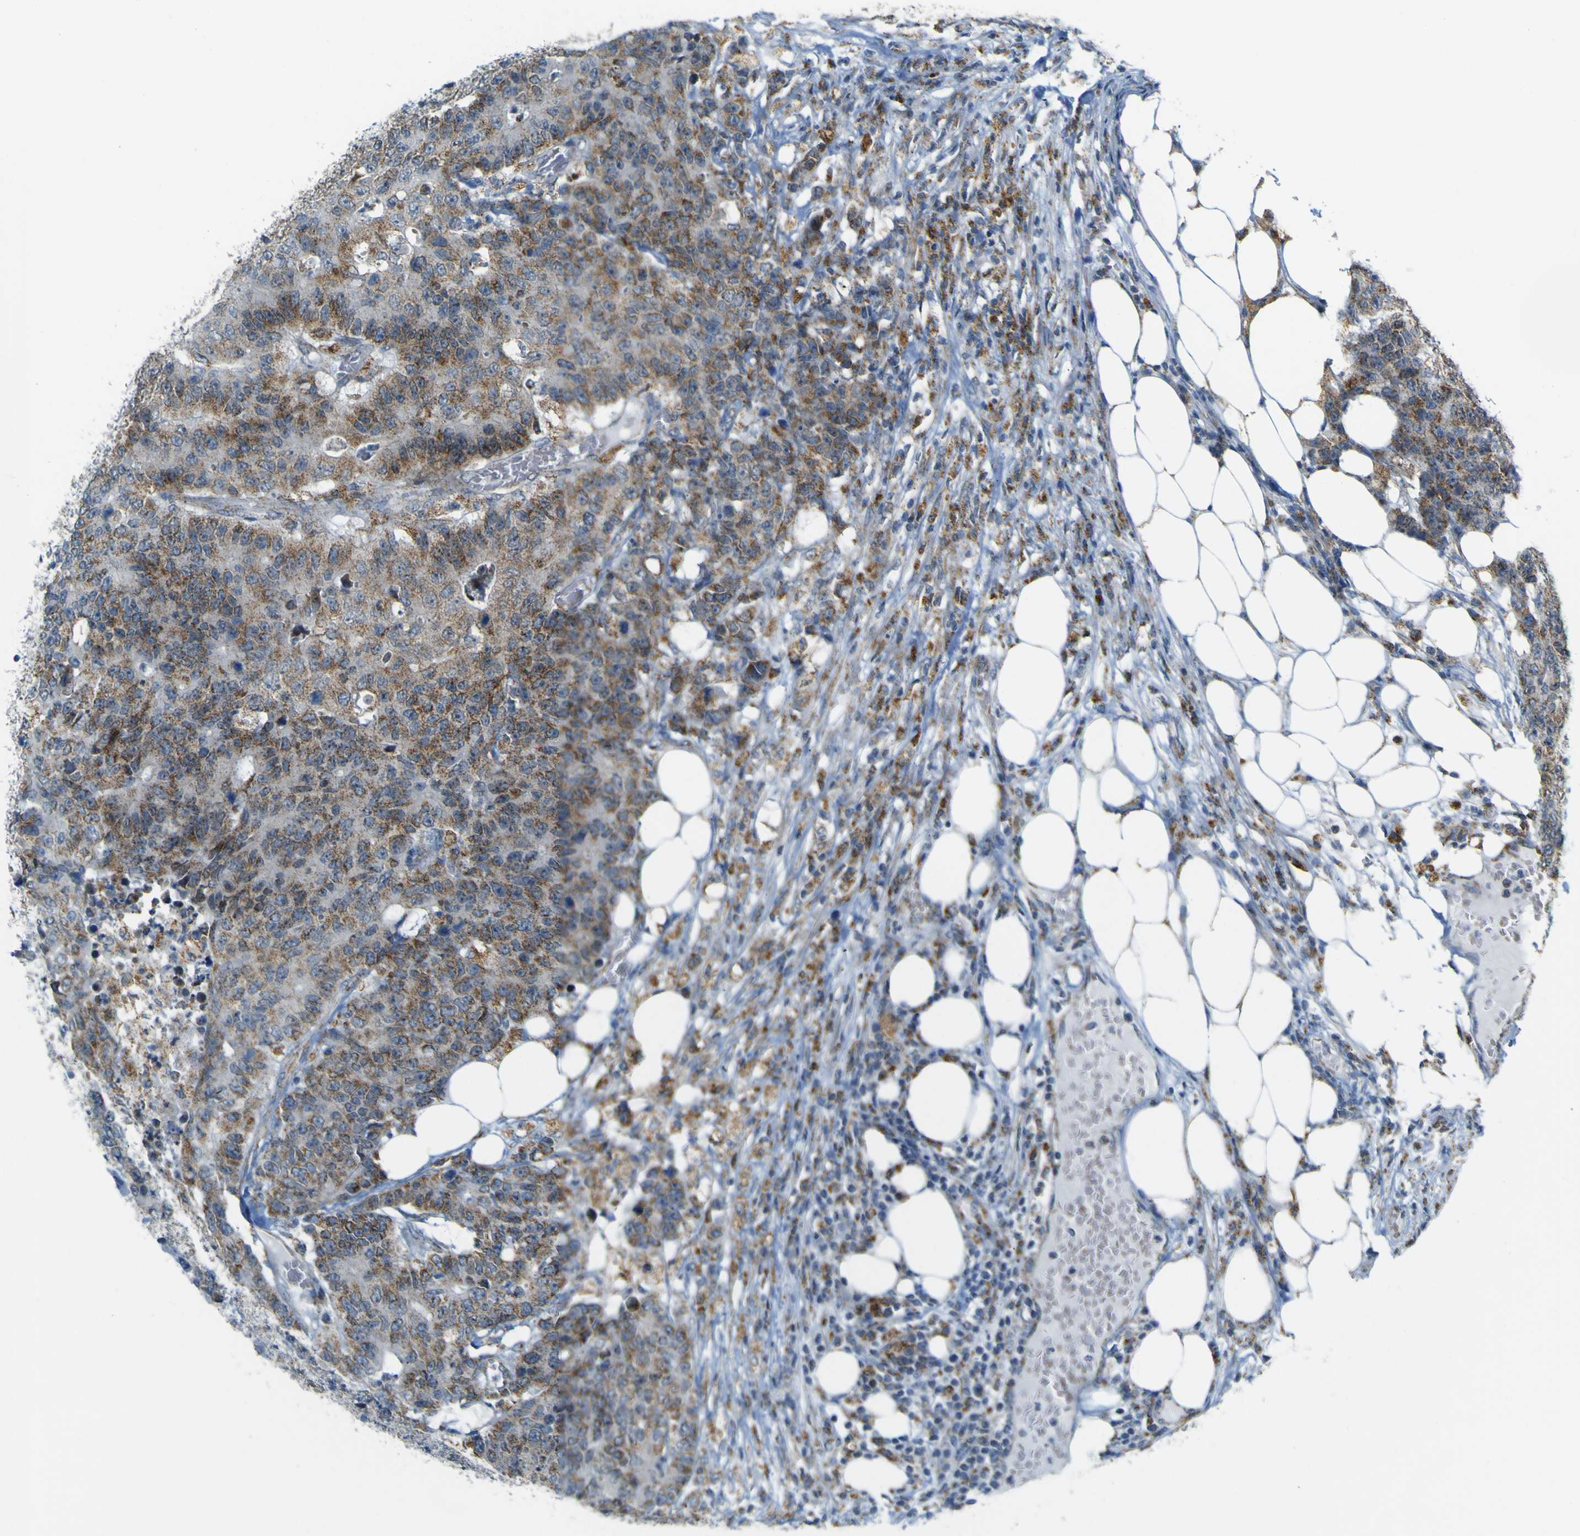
{"staining": {"intensity": "moderate", "quantity": ">75%", "location": "cytoplasmic/membranous"}, "tissue": "colorectal cancer", "cell_type": "Tumor cells", "image_type": "cancer", "snomed": [{"axis": "morphology", "description": "Adenocarcinoma, NOS"}, {"axis": "topography", "description": "Colon"}], "caption": "Human colorectal cancer stained with a brown dye reveals moderate cytoplasmic/membranous positive positivity in about >75% of tumor cells.", "gene": "ACBD5", "patient": {"sex": "female", "age": 86}}